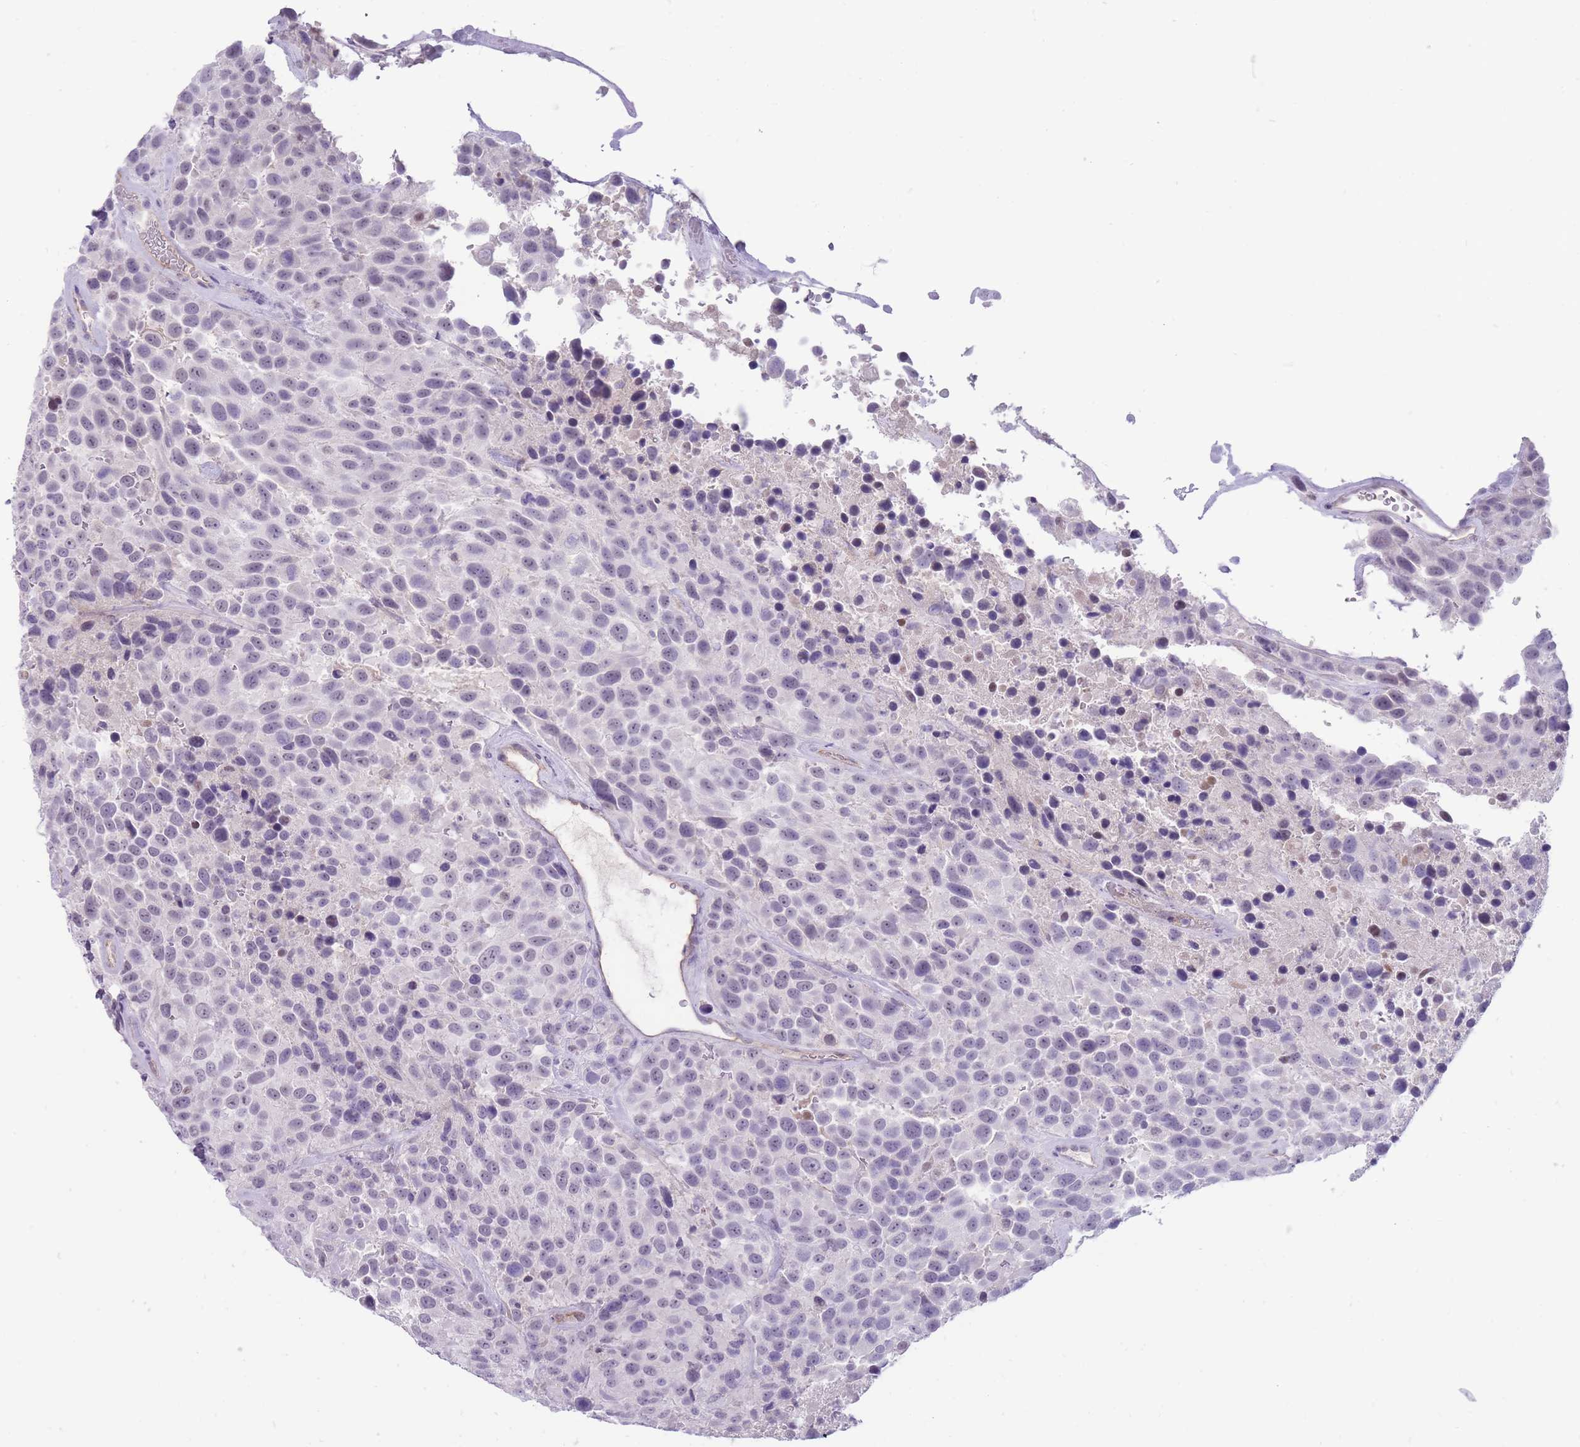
{"staining": {"intensity": "negative", "quantity": "none", "location": "none"}, "tissue": "urothelial cancer", "cell_type": "Tumor cells", "image_type": "cancer", "snomed": [{"axis": "morphology", "description": "Urothelial carcinoma, High grade"}, {"axis": "topography", "description": "Urinary bladder"}], "caption": "This micrograph is of urothelial cancer stained with immunohistochemistry (IHC) to label a protein in brown with the nuclei are counter-stained blue. There is no expression in tumor cells.", "gene": "ERICH4", "patient": {"sex": "female", "age": 70}}